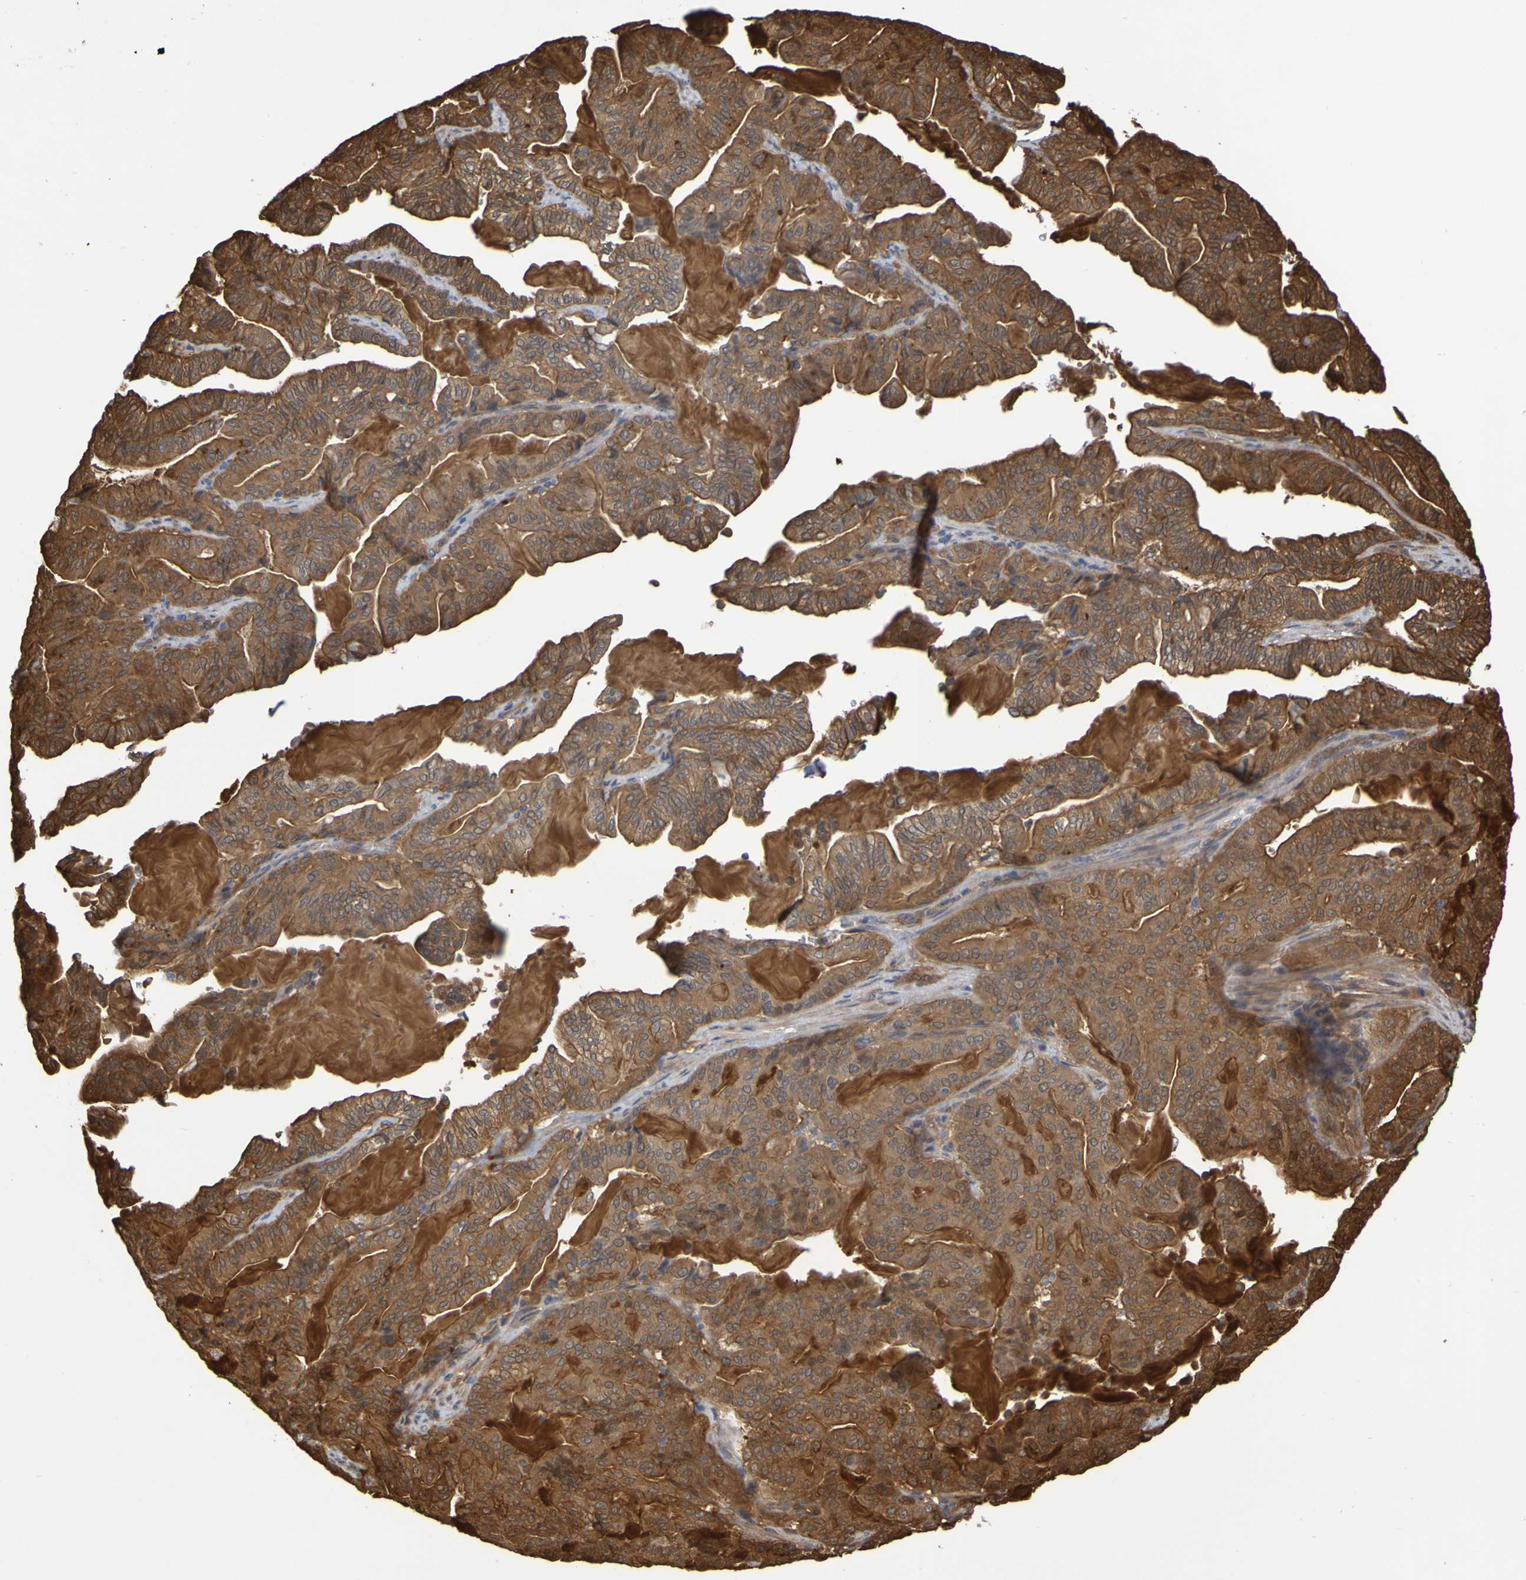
{"staining": {"intensity": "strong", "quantity": ">75%", "location": "cytoplasmic/membranous,nuclear"}, "tissue": "pancreatic cancer", "cell_type": "Tumor cells", "image_type": "cancer", "snomed": [{"axis": "morphology", "description": "Adenocarcinoma, NOS"}, {"axis": "topography", "description": "Pancreas"}], "caption": "The histopathology image reveals staining of pancreatic cancer (adenocarcinoma), revealing strong cytoplasmic/membranous and nuclear protein positivity (brown color) within tumor cells. (DAB IHC, brown staining for protein, blue staining for nuclei).", "gene": "SERPINB6", "patient": {"sex": "male", "age": 63}}